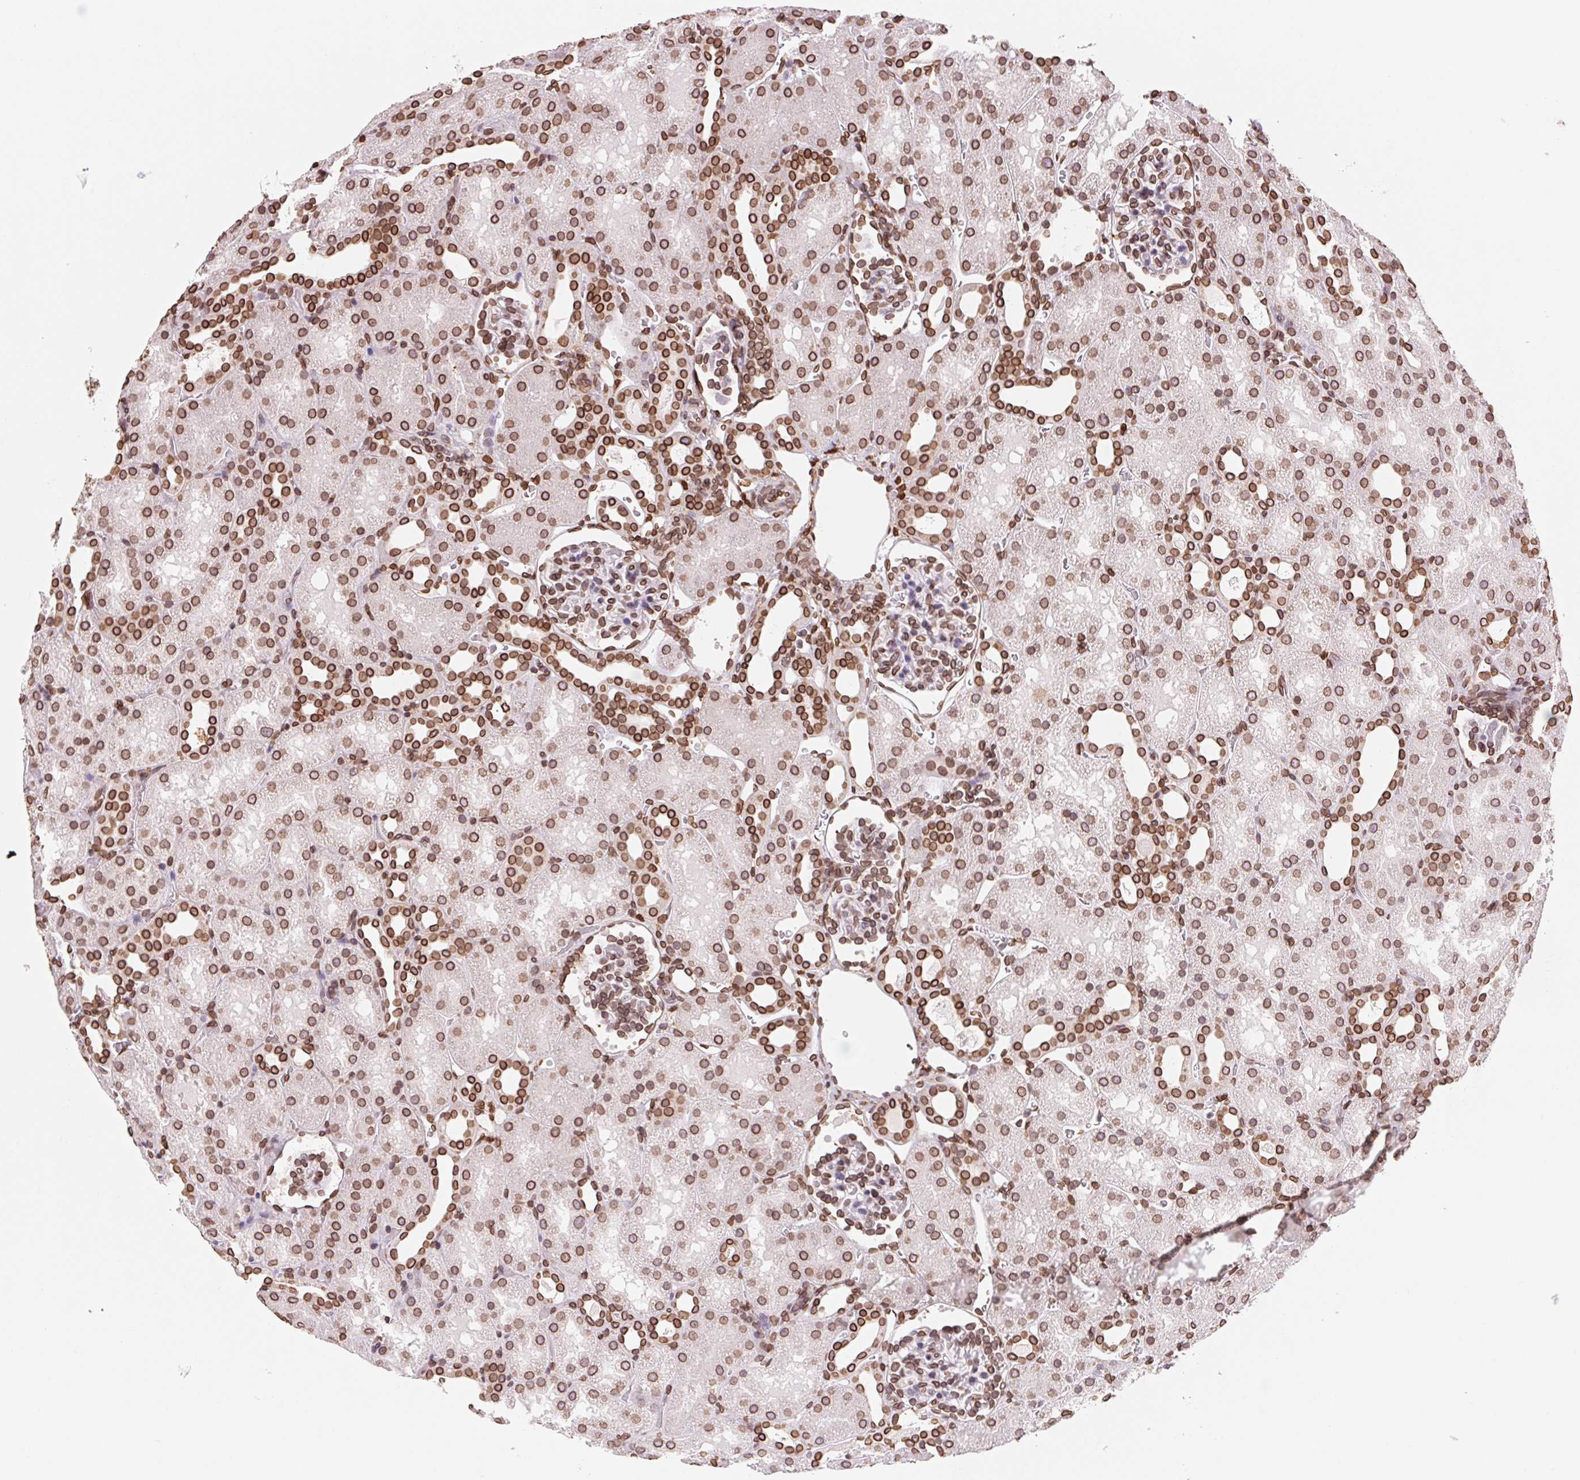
{"staining": {"intensity": "strong", "quantity": "25%-75%", "location": "cytoplasmic/membranous,nuclear"}, "tissue": "kidney", "cell_type": "Cells in glomeruli", "image_type": "normal", "snomed": [{"axis": "morphology", "description": "Normal tissue, NOS"}, {"axis": "topography", "description": "Kidney"}], "caption": "DAB (3,3'-diaminobenzidine) immunohistochemical staining of normal human kidney displays strong cytoplasmic/membranous,nuclear protein positivity in approximately 25%-75% of cells in glomeruli.", "gene": "LMNB2", "patient": {"sex": "male", "age": 2}}